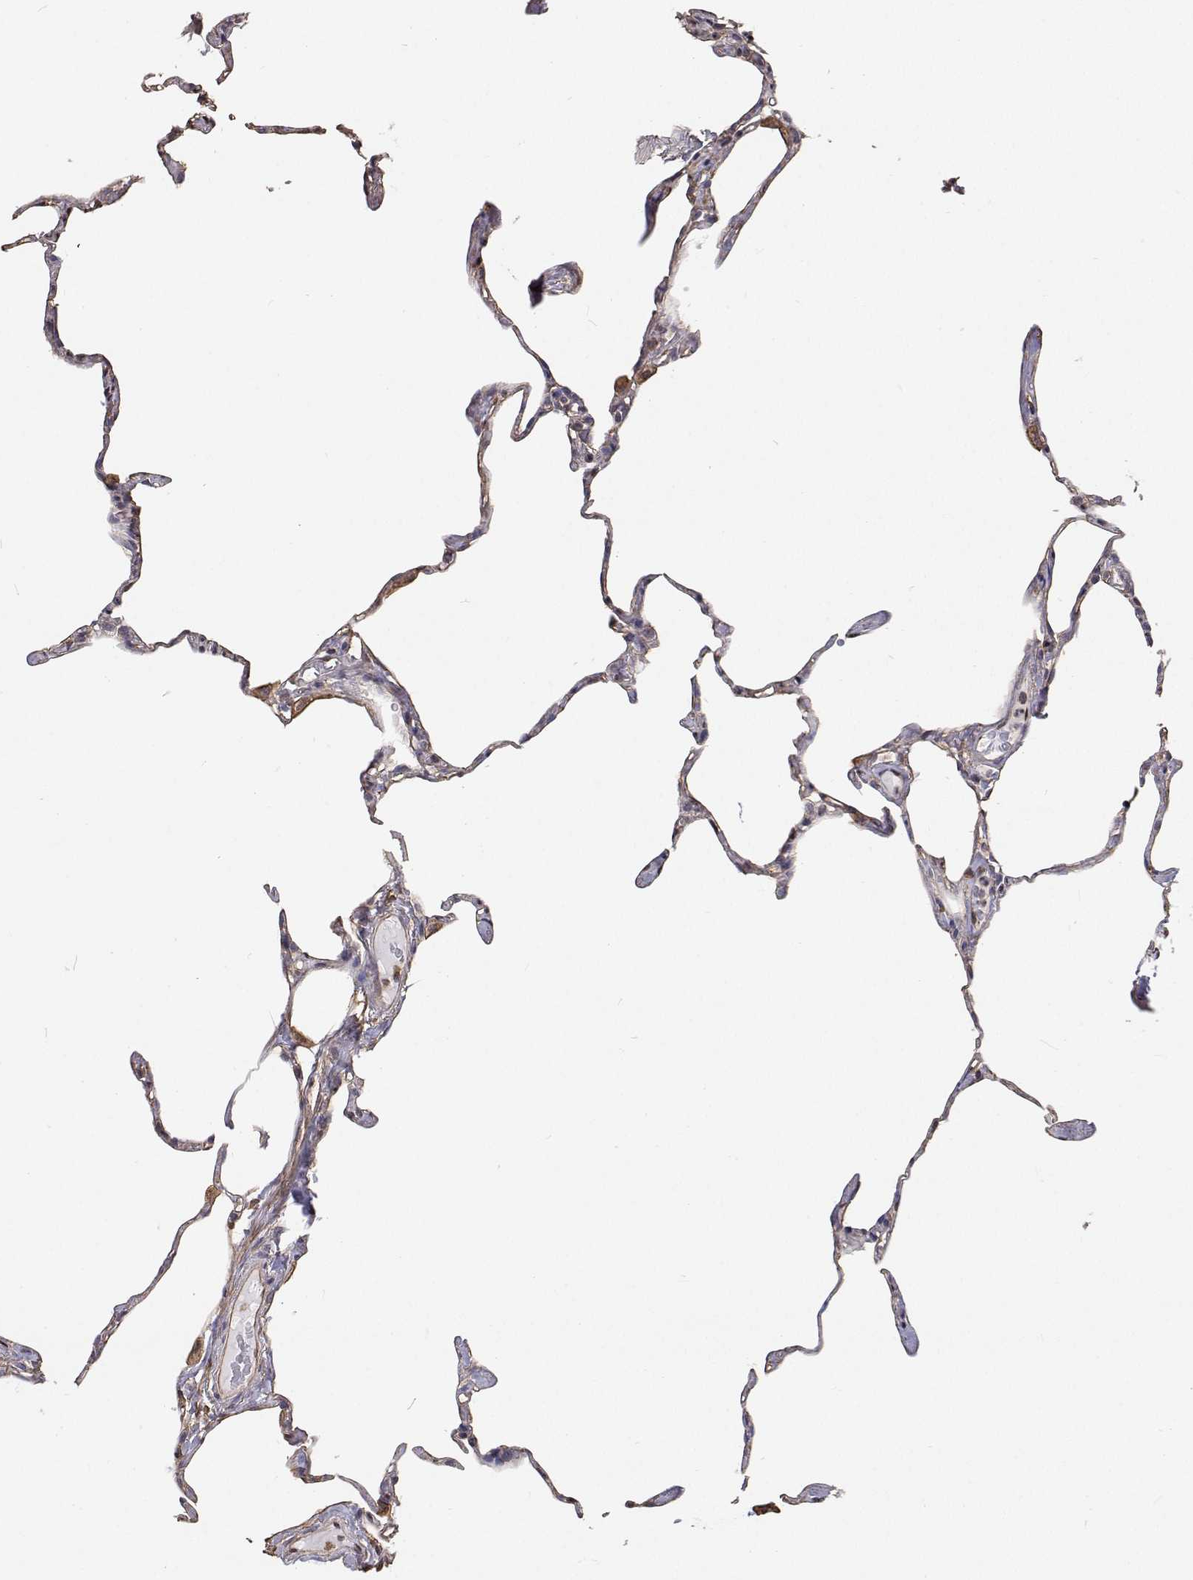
{"staining": {"intensity": "negative", "quantity": "none", "location": "none"}, "tissue": "lung", "cell_type": "Alveolar cells", "image_type": "normal", "snomed": [{"axis": "morphology", "description": "Normal tissue, NOS"}, {"axis": "topography", "description": "Lung"}], "caption": "DAB (3,3'-diaminobenzidine) immunohistochemical staining of unremarkable human lung displays no significant staining in alveolar cells.", "gene": "GSDMA", "patient": {"sex": "male", "age": 65}}